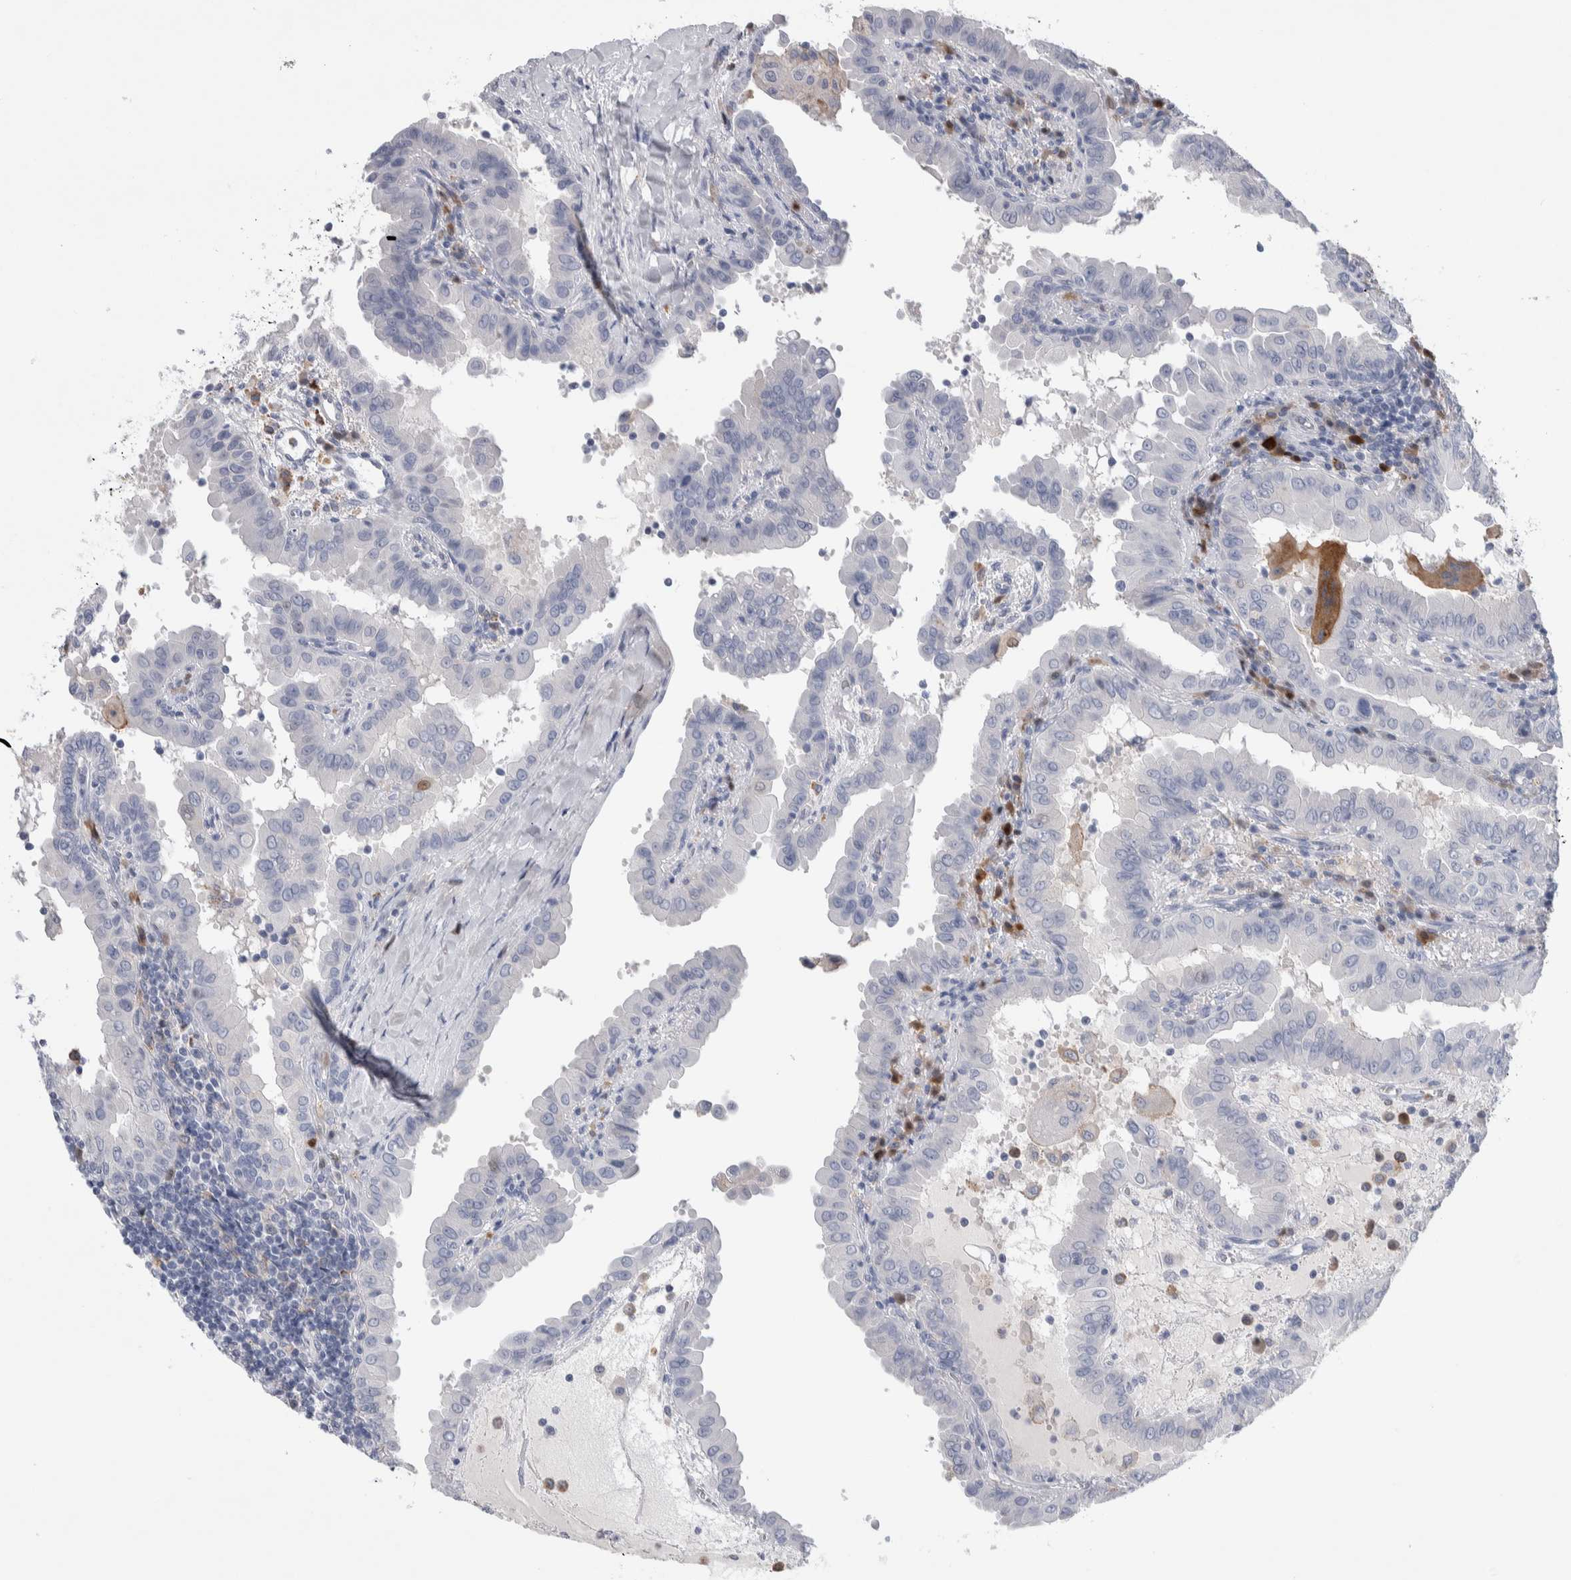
{"staining": {"intensity": "negative", "quantity": "none", "location": "none"}, "tissue": "thyroid cancer", "cell_type": "Tumor cells", "image_type": "cancer", "snomed": [{"axis": "morphology", "description": "Papillary adenocarcinoma, NOS"}, {"axis": "topography", "description": "Thyroid gland"}], "caption": "Photomicrograph shows no protein expression in tumor cells of thyroid cancer tissue.", "gene": "LURAP1L", "patient": {"sex": "male", "age": 33}}